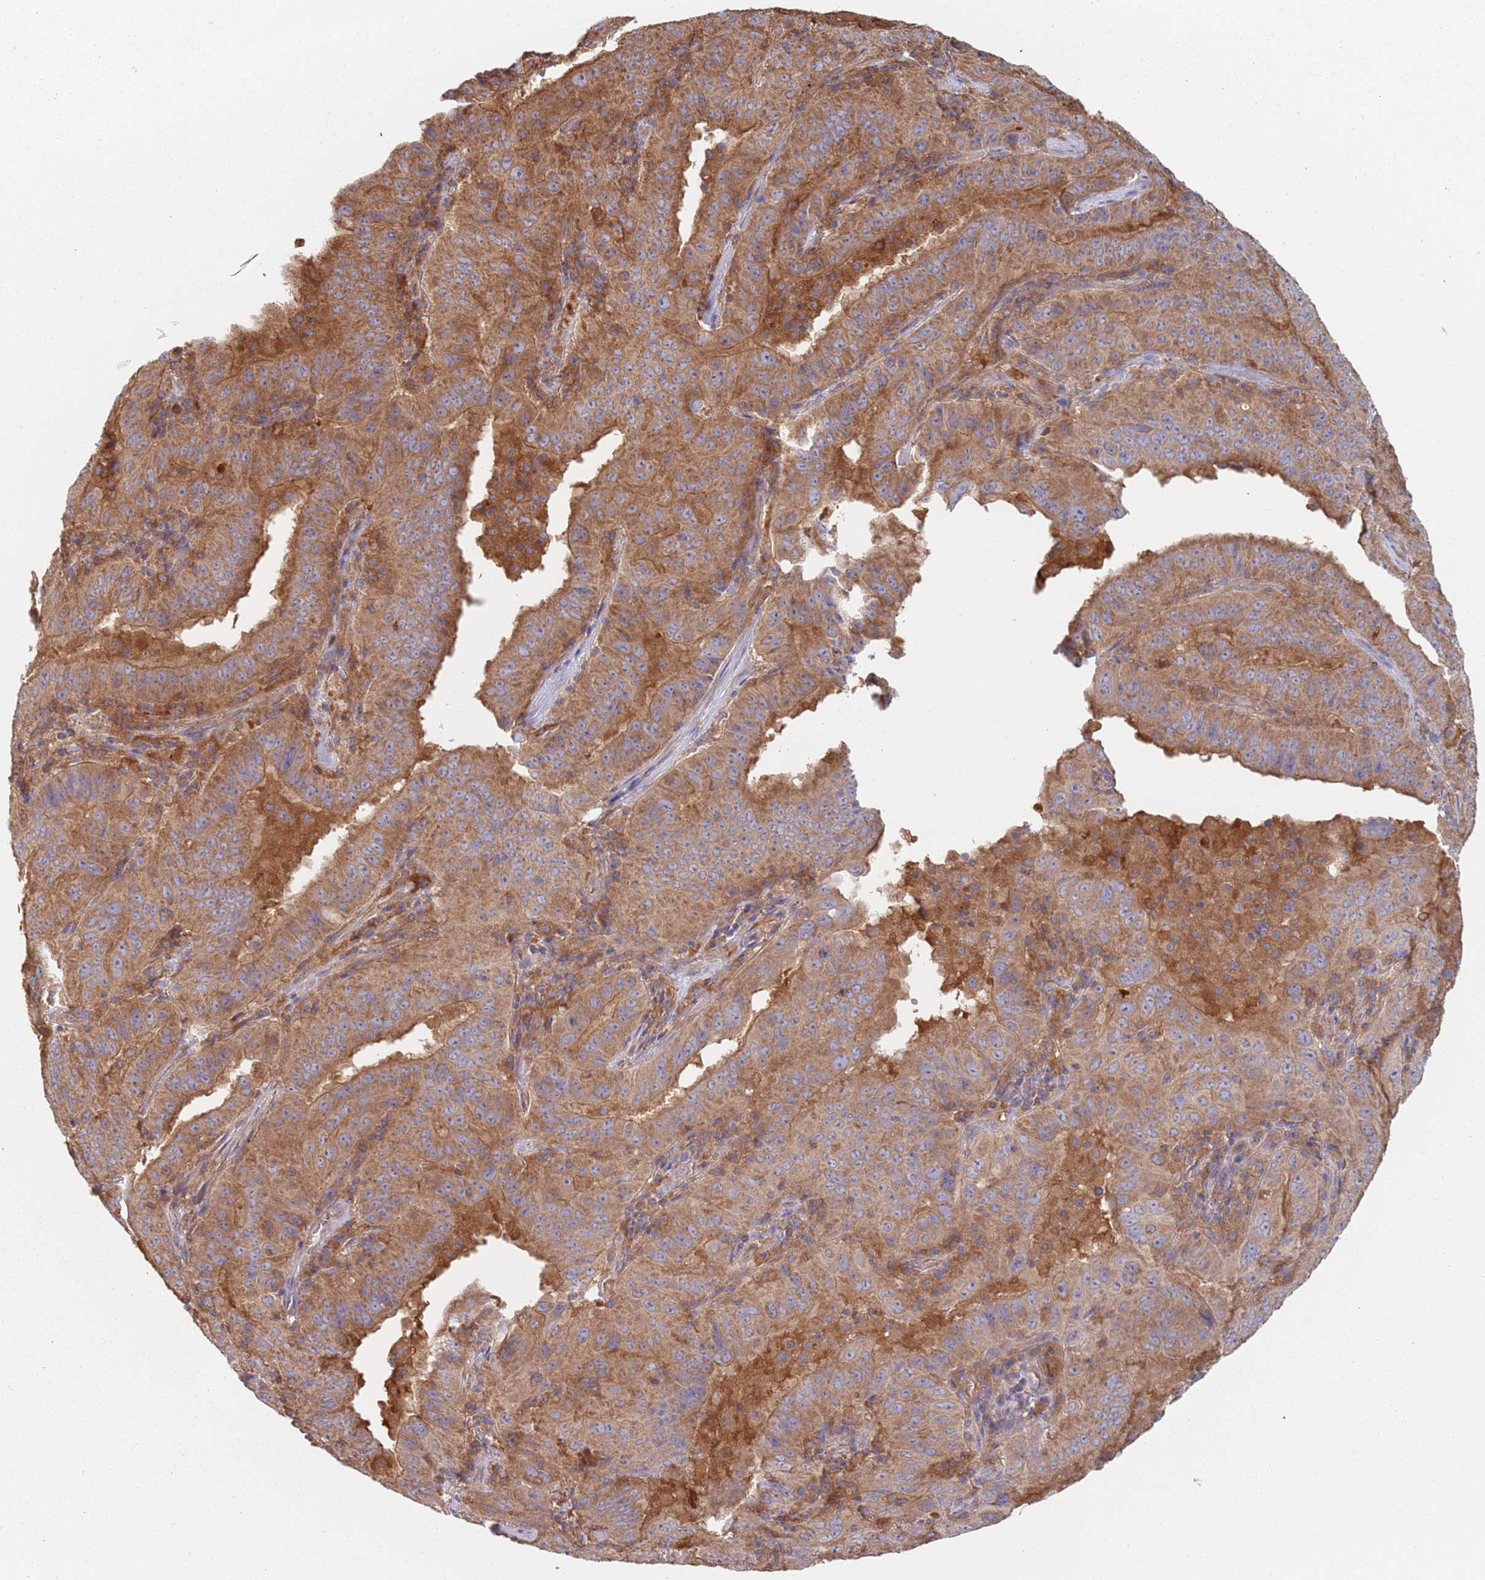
{"staining": {"intensity": "moderate", "quantity": ">75%", "location": "cytoplasmic/membranous"}, "tissue": "pancreatic cancer", "cell_type": "Tumor cells", "image_type": "cancer", "snomed": [{"axis": "morphology", "description": "Adenocarcinoma, NOS"}, {"axis": "topography", "description": "Pancreas"}], "caption": "Immunohistochemical staining of human adenocarcinoma (pancreatic) displays medium levels of moderate cytoplasmic/membranous protein expression in about >75% of tumor cells. The protein of interest is shown in brown color, while the nuclei are stained blue.", "gene": "GDI2", "patient": {"sex": "male", "age": 63}}